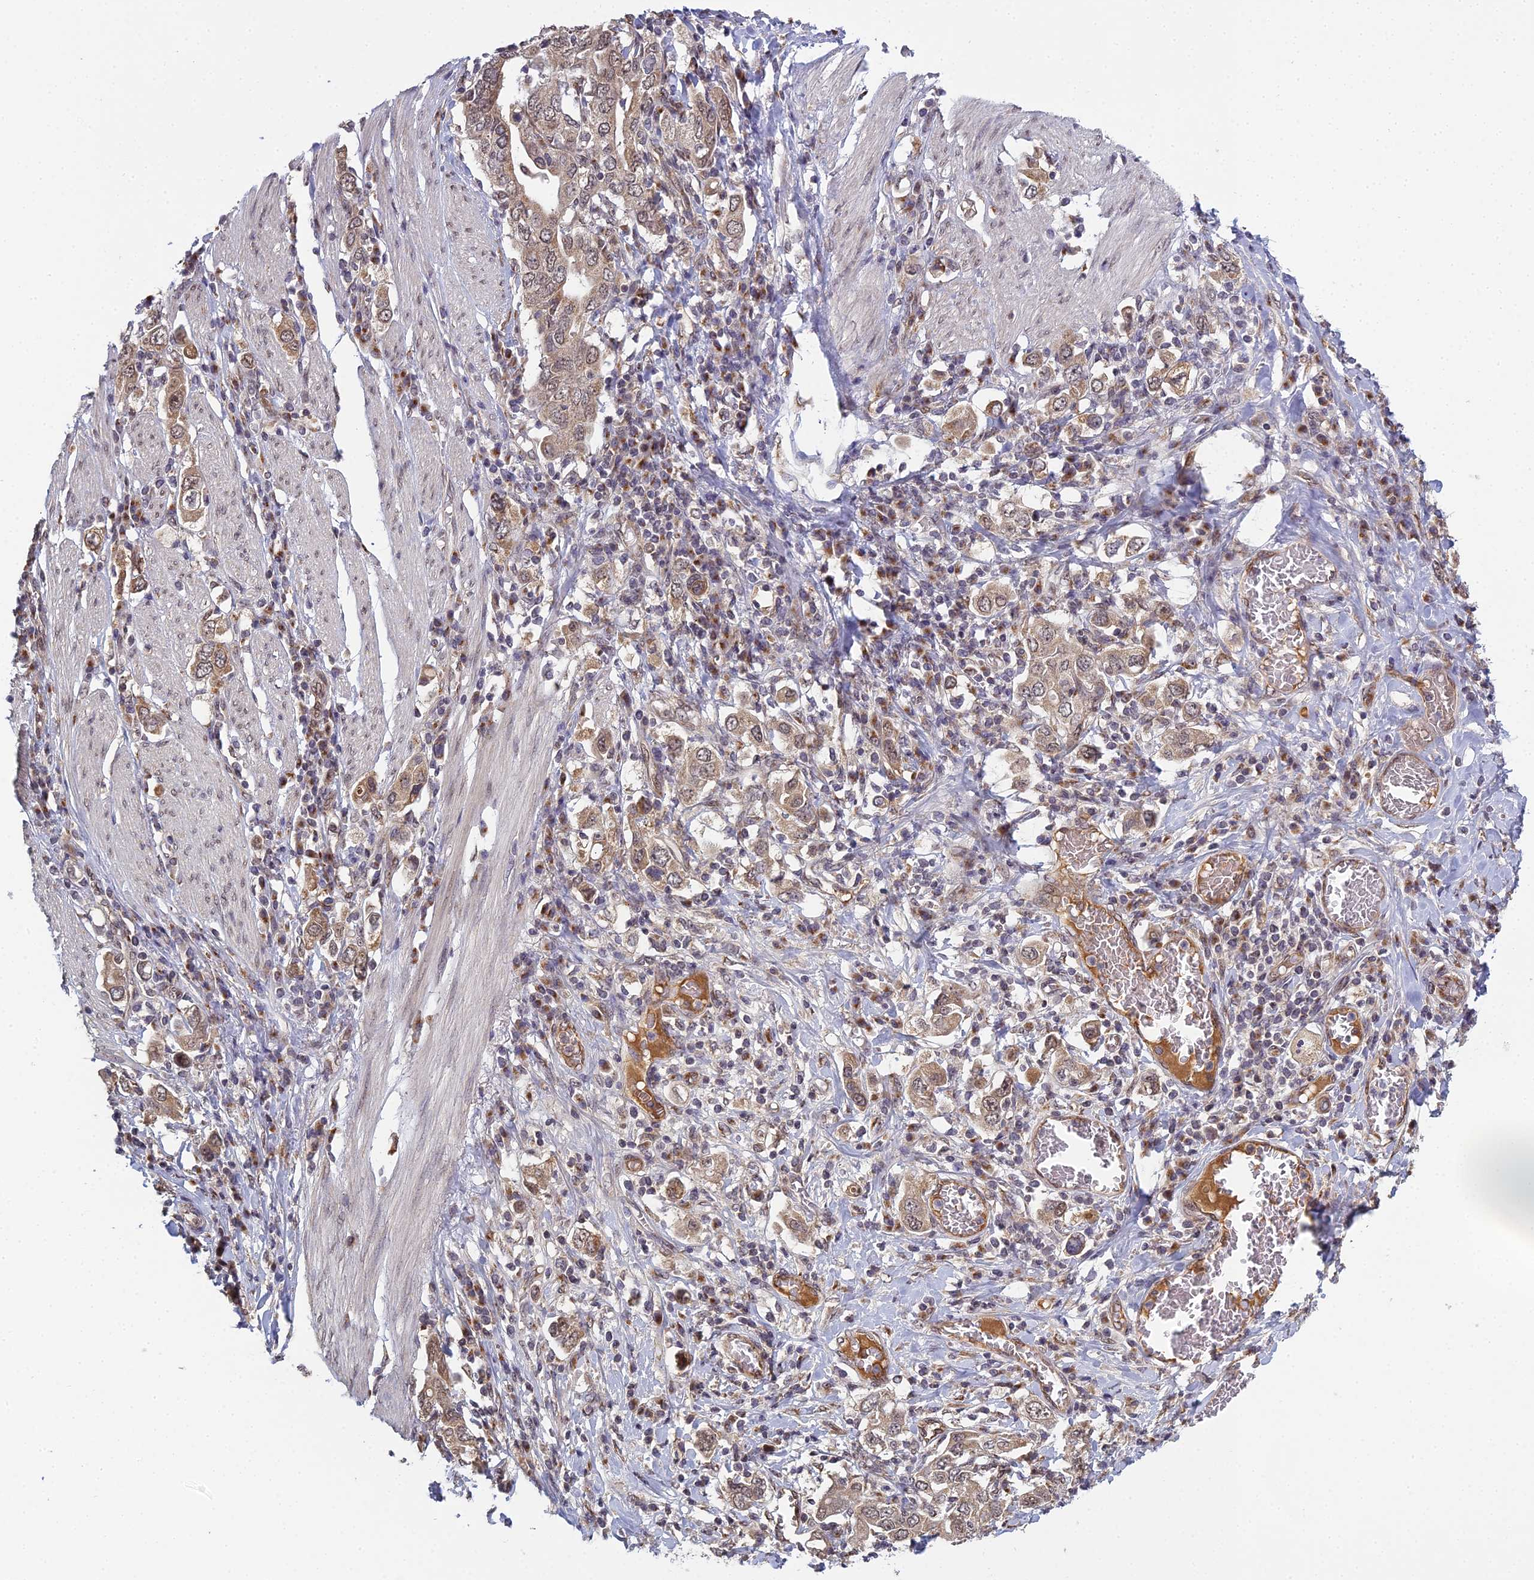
{"staining": {"intensity": "weak", "quantity": ">75%", "location": "cytoplasmic/membranous"}, "tissue": "stomach cancer", "cell_type": "Tumor cells", "image_type": "cancer", "snomed": [{"axis": "morphology", "description": "Adenocarcinoma, NOS"}, {"axis": "topography", "description": "Stomach, upper"}], "caption": "Stomach cancer stained for a protein shows weak cytoplasmic/membranous positivity in tumor cells. (Stains: DAB in brown, nuclei in blue, Microscopy: brightfield microscopy at high magnification).", "gene": "MEOX1", "patient": {"sex": "male", "age": 62}}